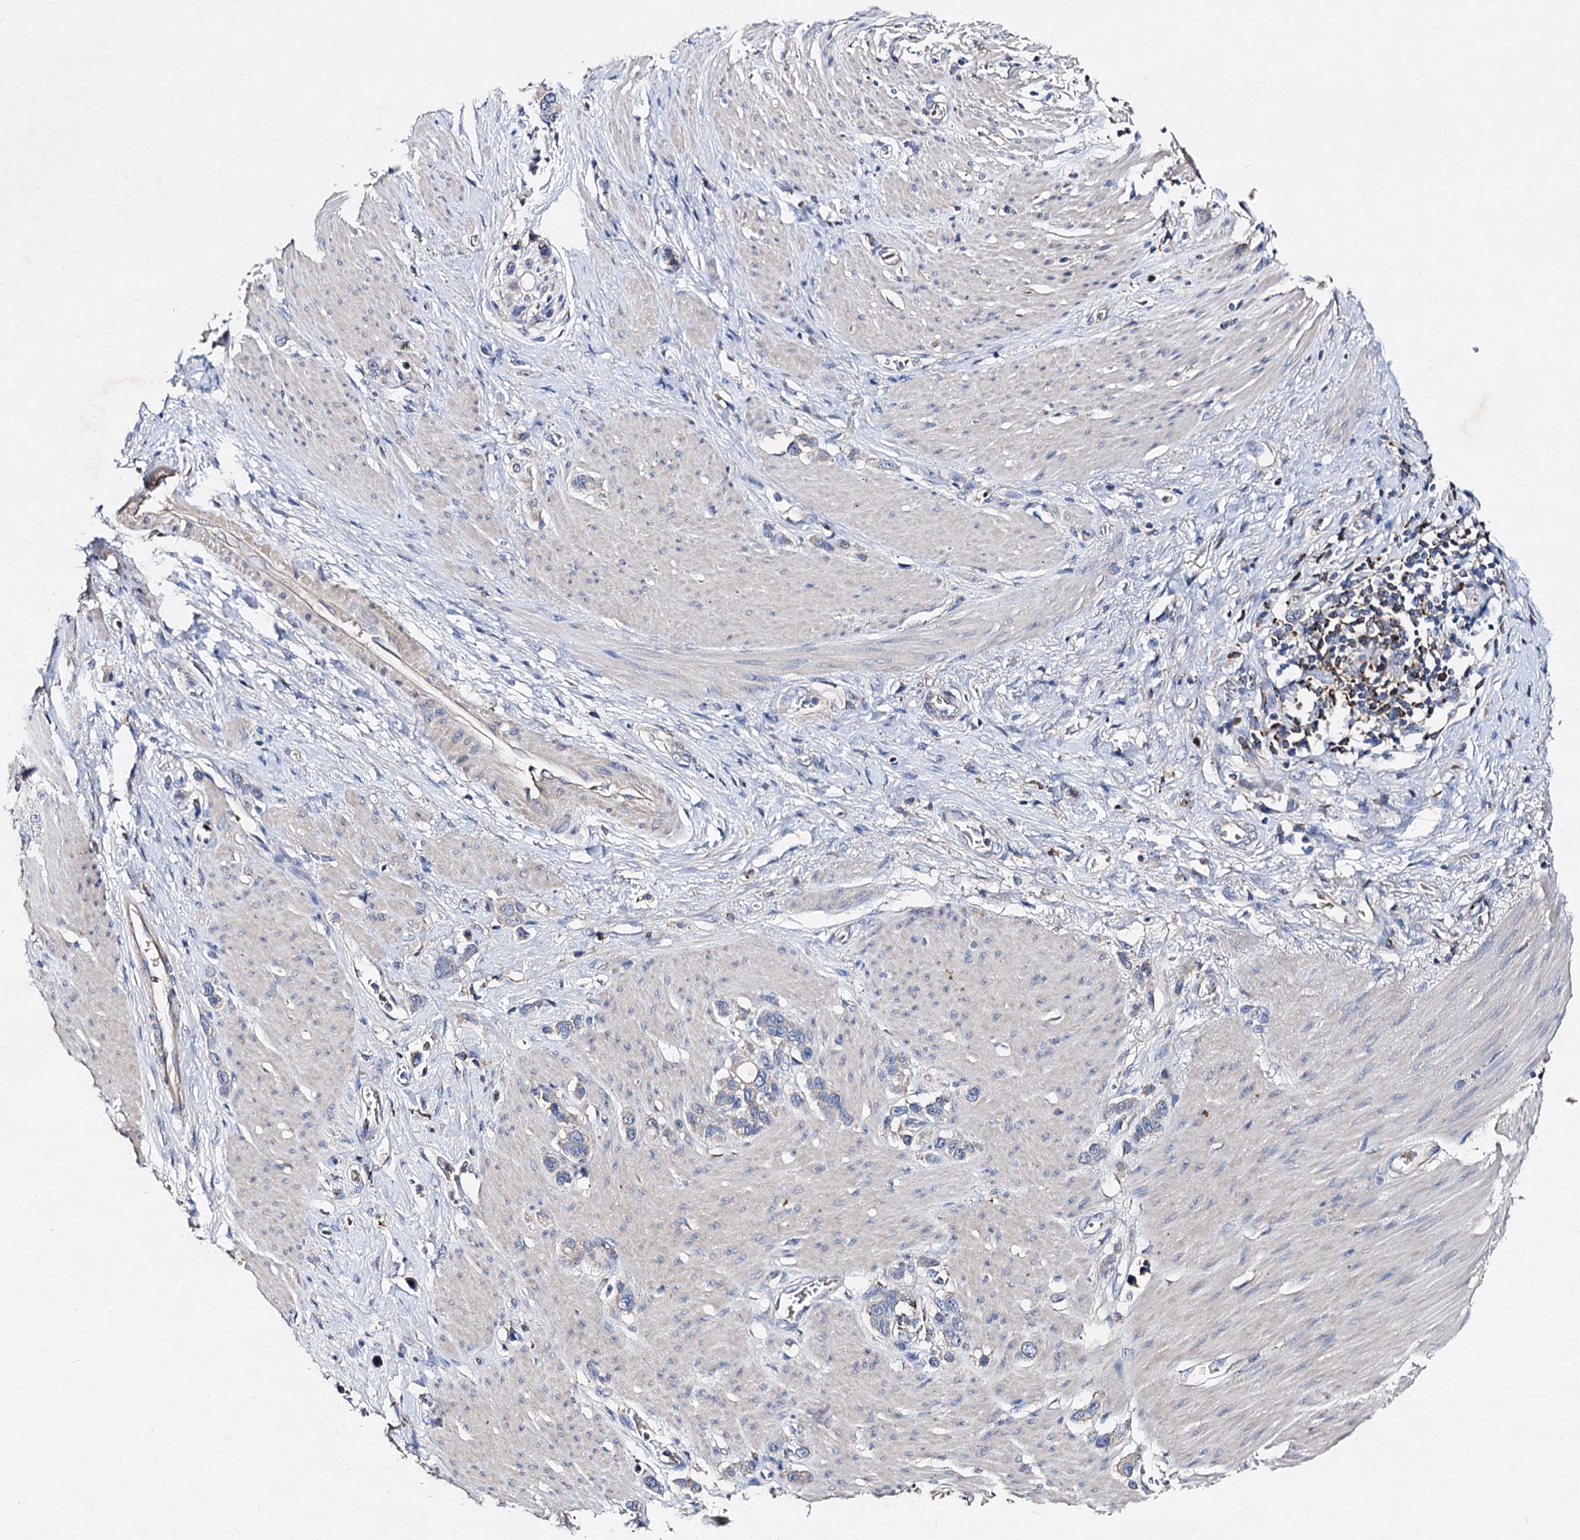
{"staining": {"intensity": "negative", "quantity": "none", "location": "none"}, "tissue": "stomach cancer", "cell_type": "Tumor cells", "image_type": "cancer", "snomed": [{"axis": "morphology", "description": "Adenocarcinoma, NOS"}, {"axis": "morphology", "description": "Adenocarcinoma, High grade"}, {"axis": "topography", "description": "Stomach, upper"}, {"axis": "topography", "description": "Stomach, lower"}], "caption": "Immunohistochemical staining of stomach adenocarcinoma (high-grade) demonstrates no significant expression in tumor cells.", "gene": "HVCN1", "patient": {"sex": "female", "age": 65}}